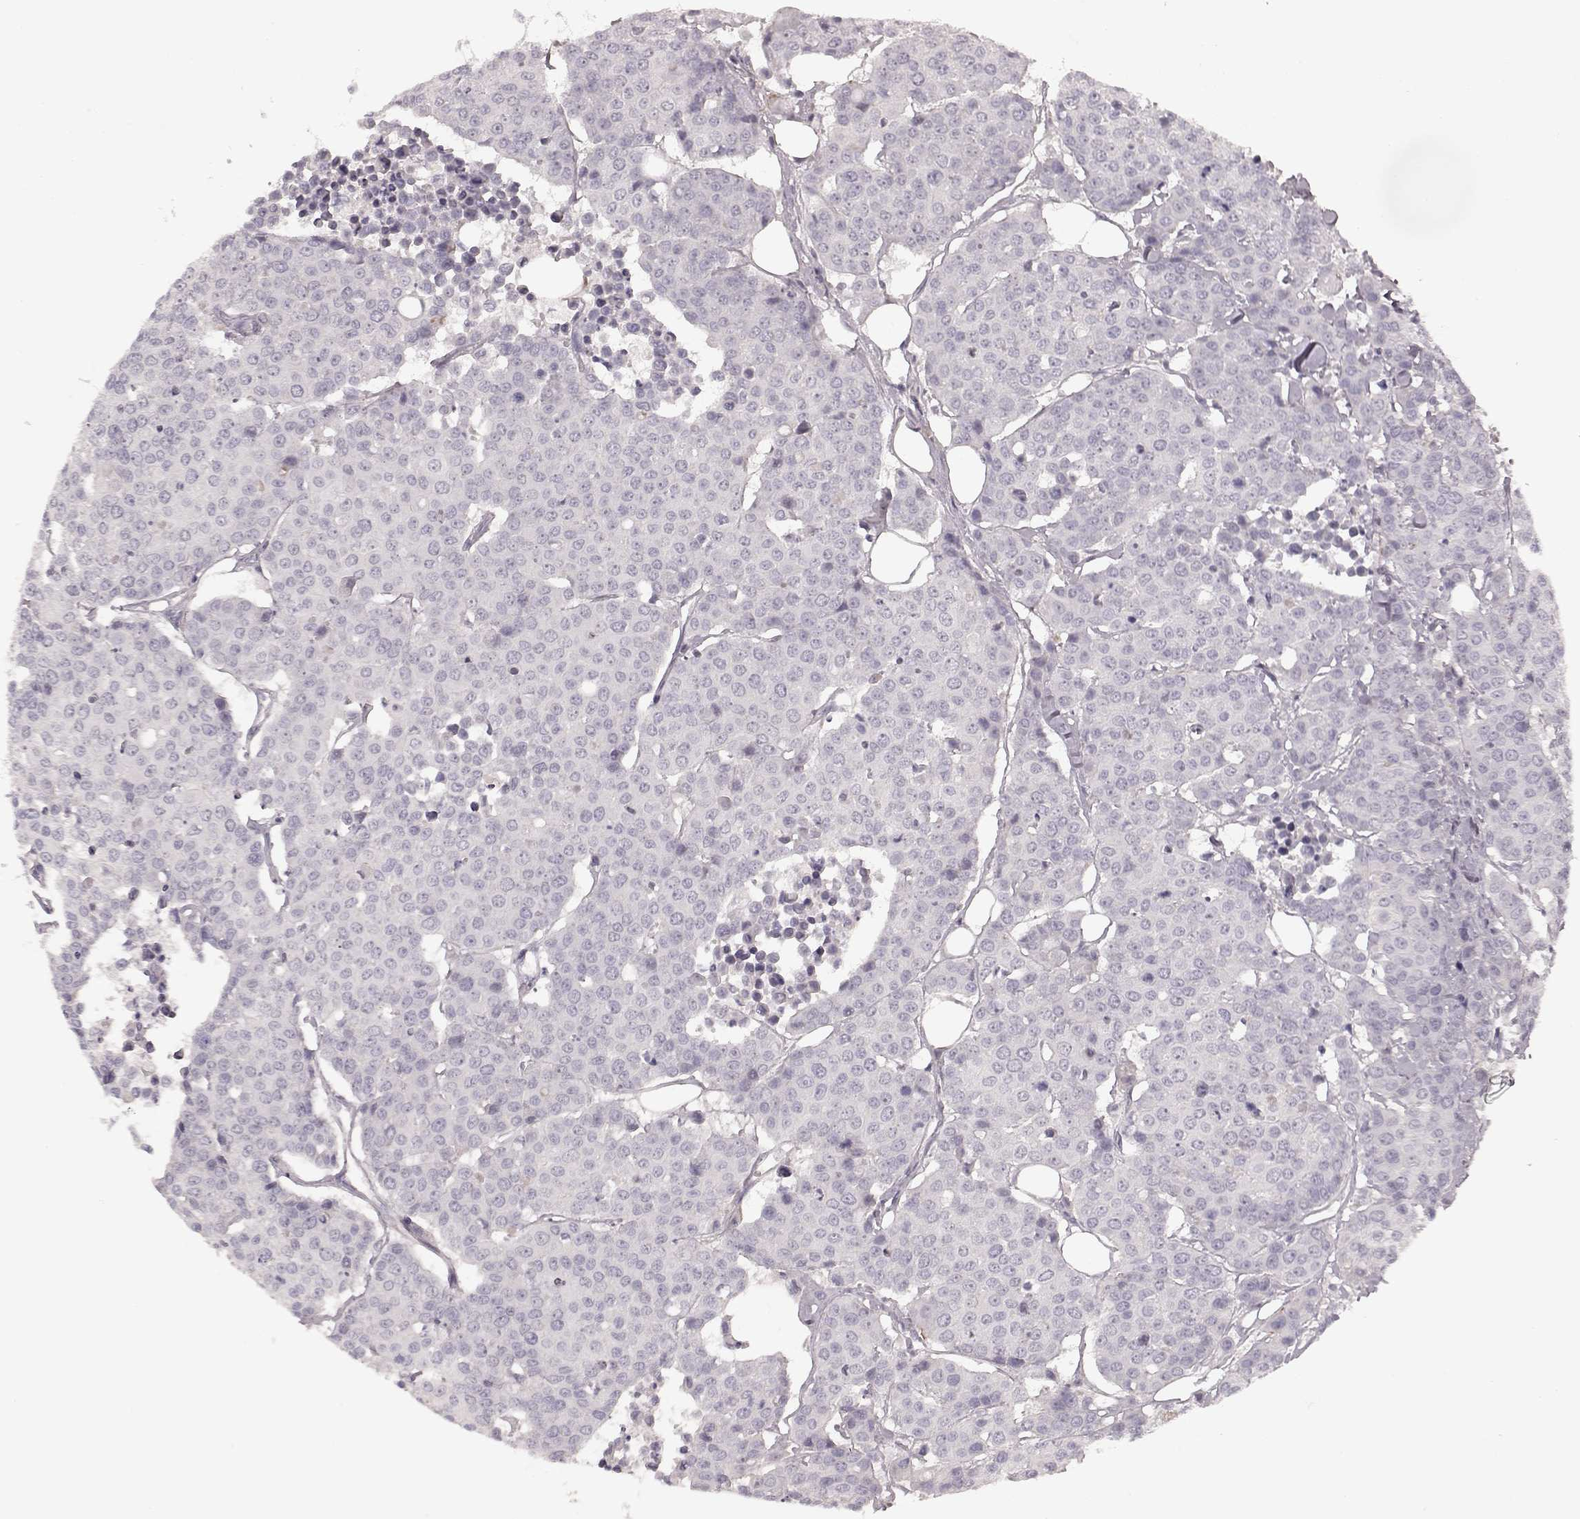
{"staining": {"intensity": "negative", "quantity": "none", "location": "none"}, "tissue": "carcinoid", "cell_type": "Tumor cells", "image_type": "cancer", "snomed": [{"axis": "morphology", "description": "Carcinoid, malignant, NOS"}, {"axis": "topography", "description": "Colon"}], "caption": "The histopathology image shows no staining of tumor cells in carcinoid.", "gene": "PRLHR", "patient": {"sex": "male", "age": 81}}